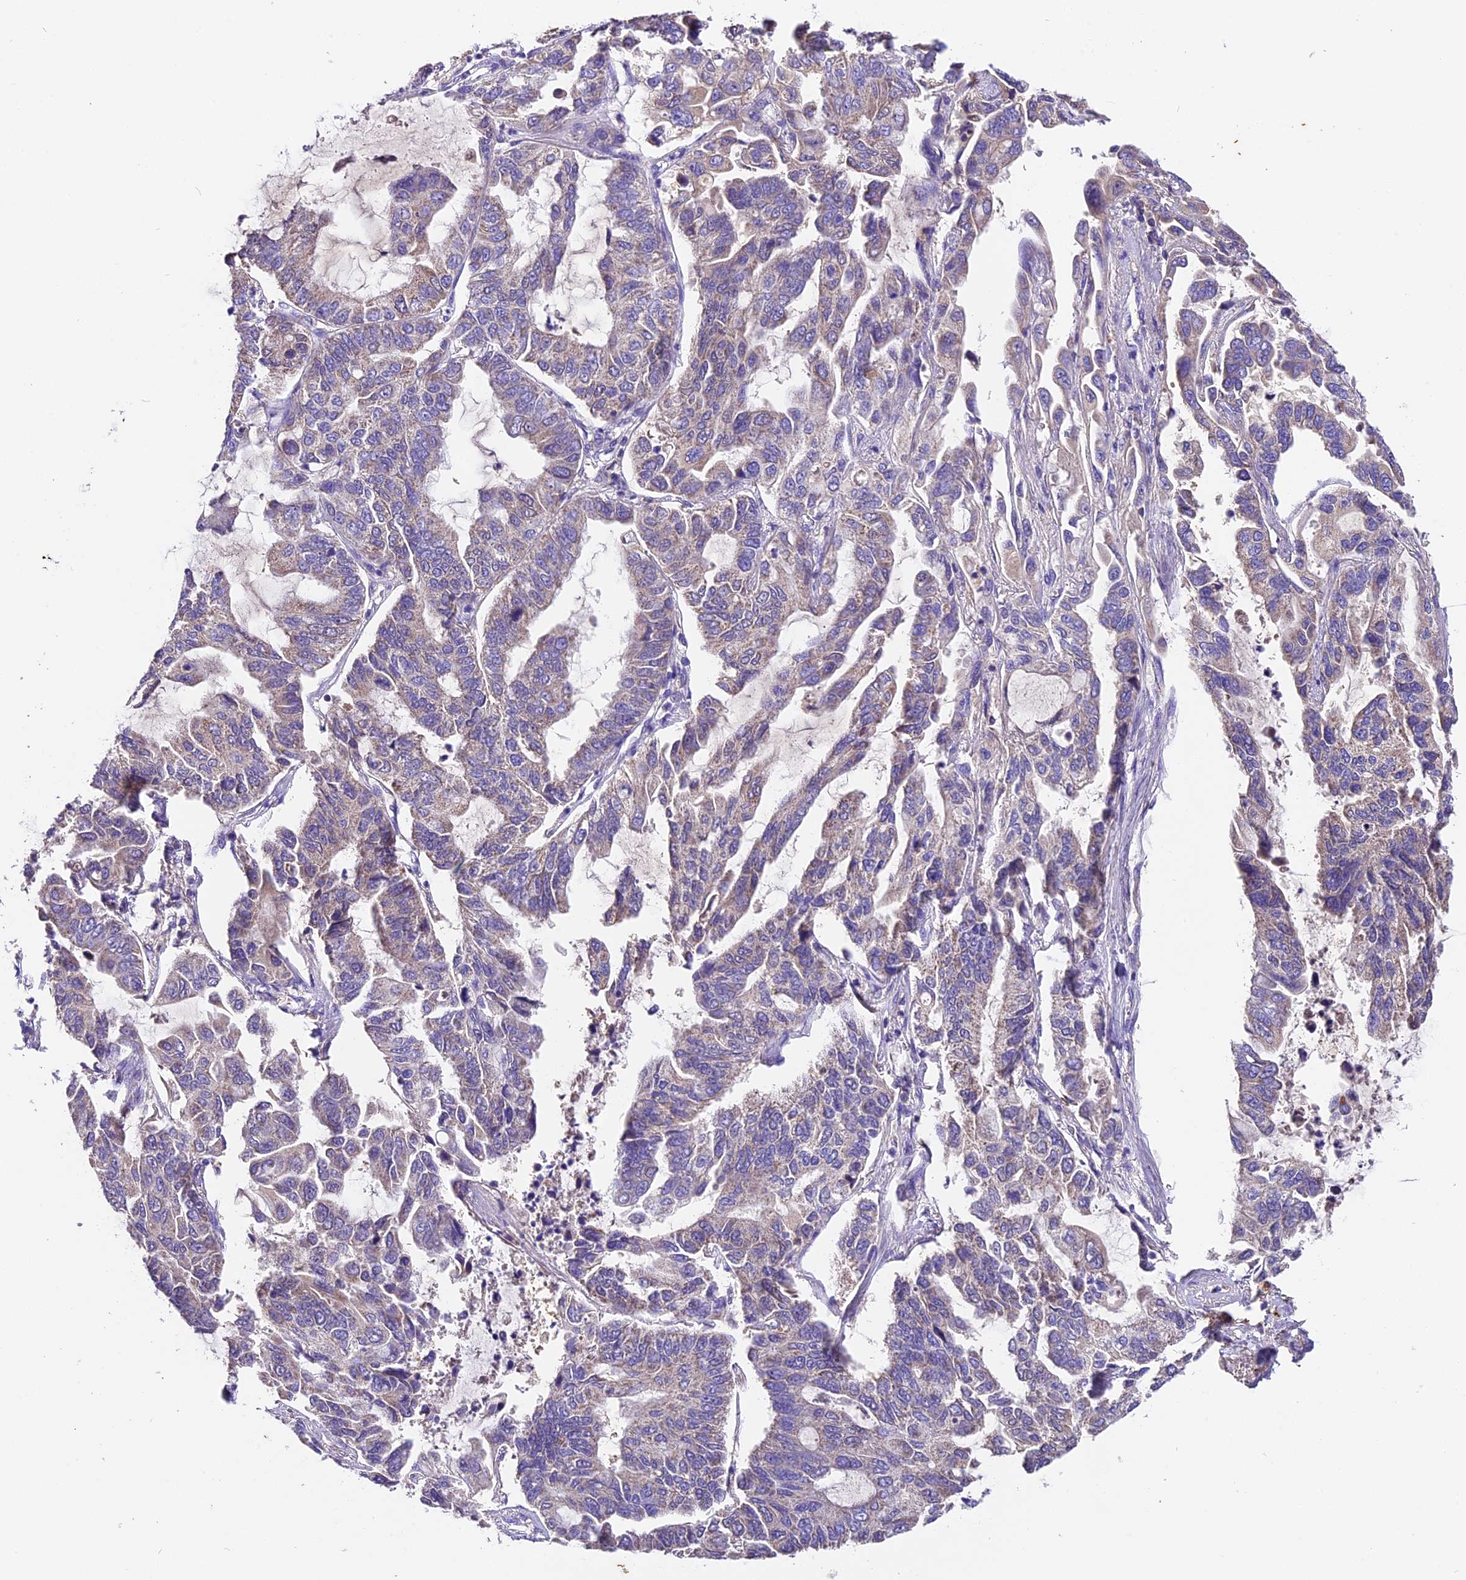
{"staining": {"intensity": "weak", "quantity": "25%-75%", "location": "cytoplasmic/membranous"}, "tissue": "lung cancer", "cell_type": "Tumor cells", "image_type": "cancer", "snomed": [{"axis": "morphology", "description": "Adenocarcinoma, NOS"}, {"axis": "topography", "description": "Lung"}], "caption": "Adenocarcinoma (lung) stained for a protein (brown) demonstrates weak cytoplasmic/membranous positive staining in approximately 25%-75% of tumor cells.", "gene": "SIX5", "patient": {"sex": "male", "age": 64}}